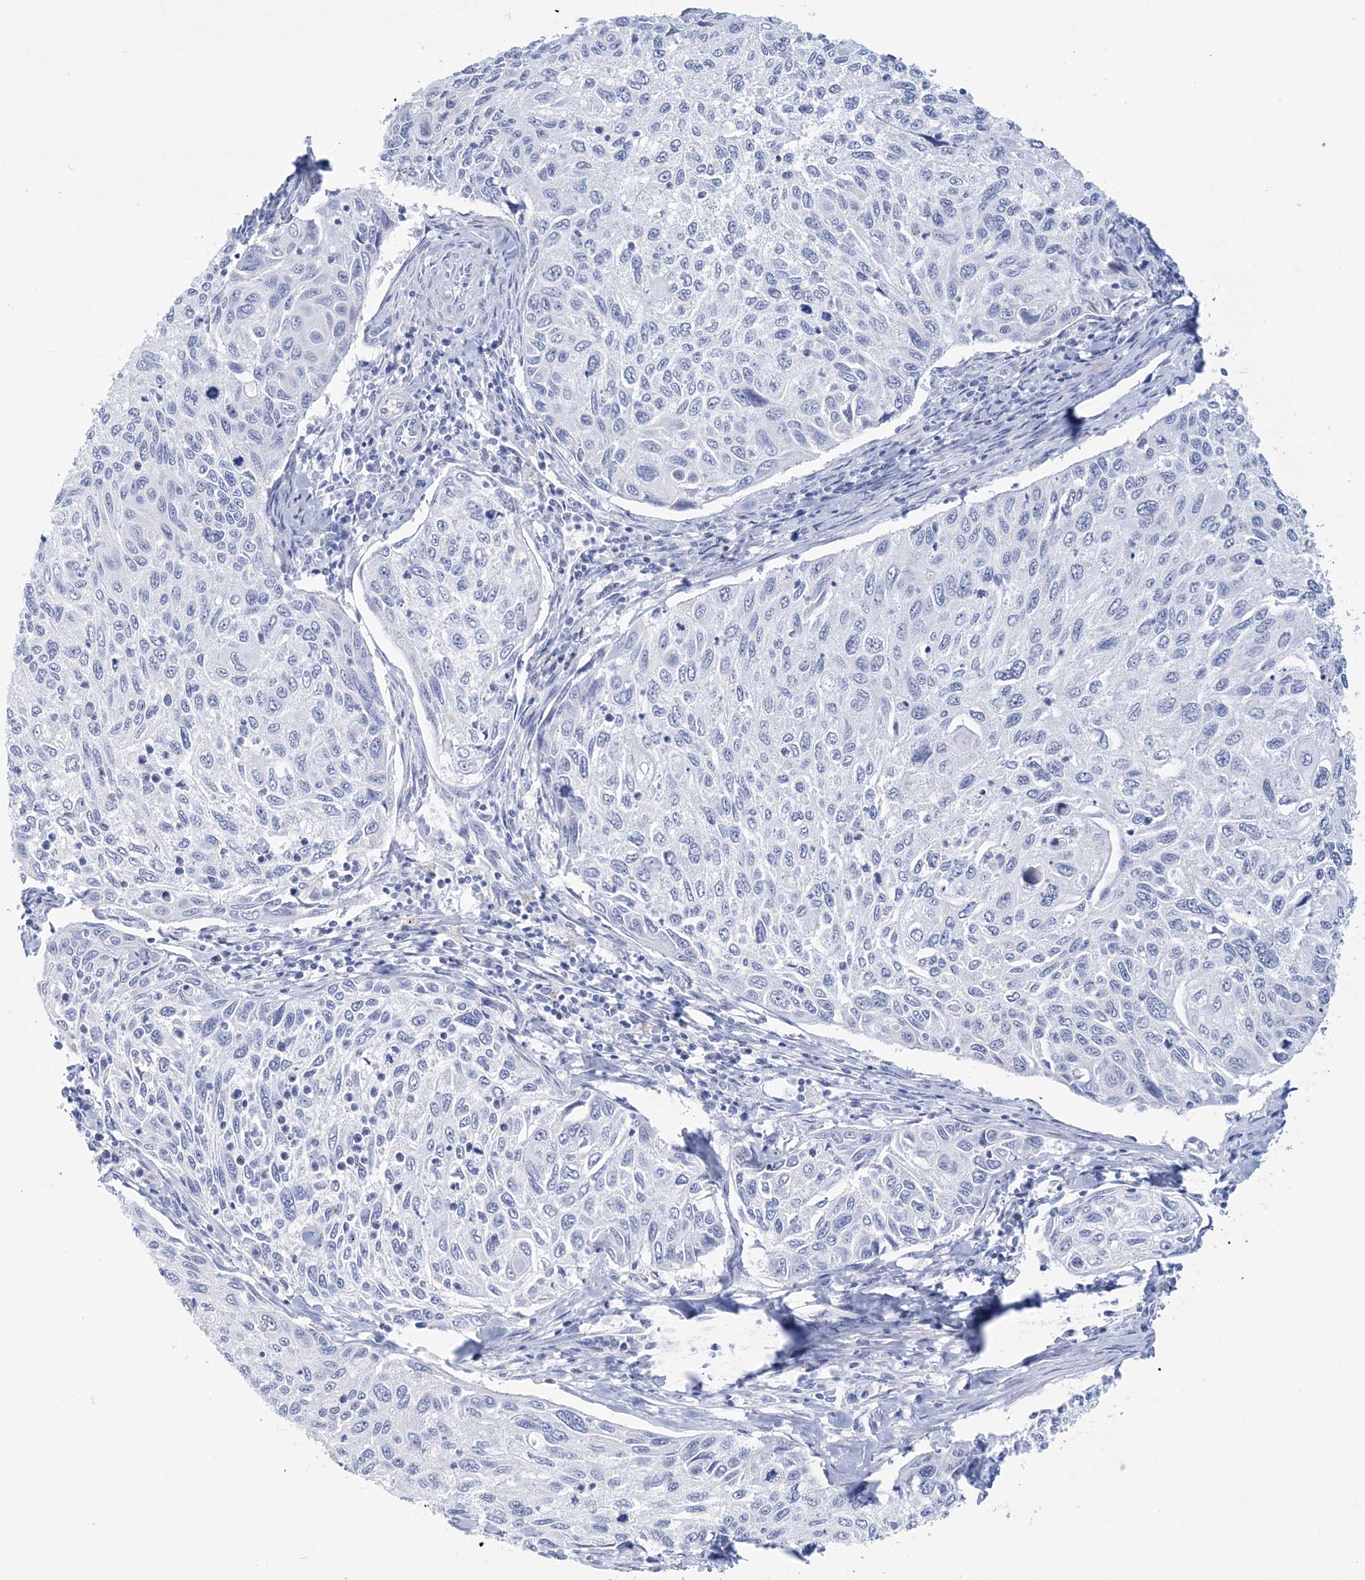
{"staining": {"intensity": "negative", "quantity": "none", "location": "none"}, "tissue": "cervical cancer", "cell_type": "Tumor cells", "image_type": "cancer", "snomed": [{"axis": "morphology", "description": "Squamous cell carcinoma, NOS"}, {"axis": "topography", "description": "Cervix"}], "caption": "The image reveals no significant staining in tumor cells of cervical cancer (squamous cell carcinoma).", "gene": "DPCD", "patient": {"sex": "female", "age": 70}}